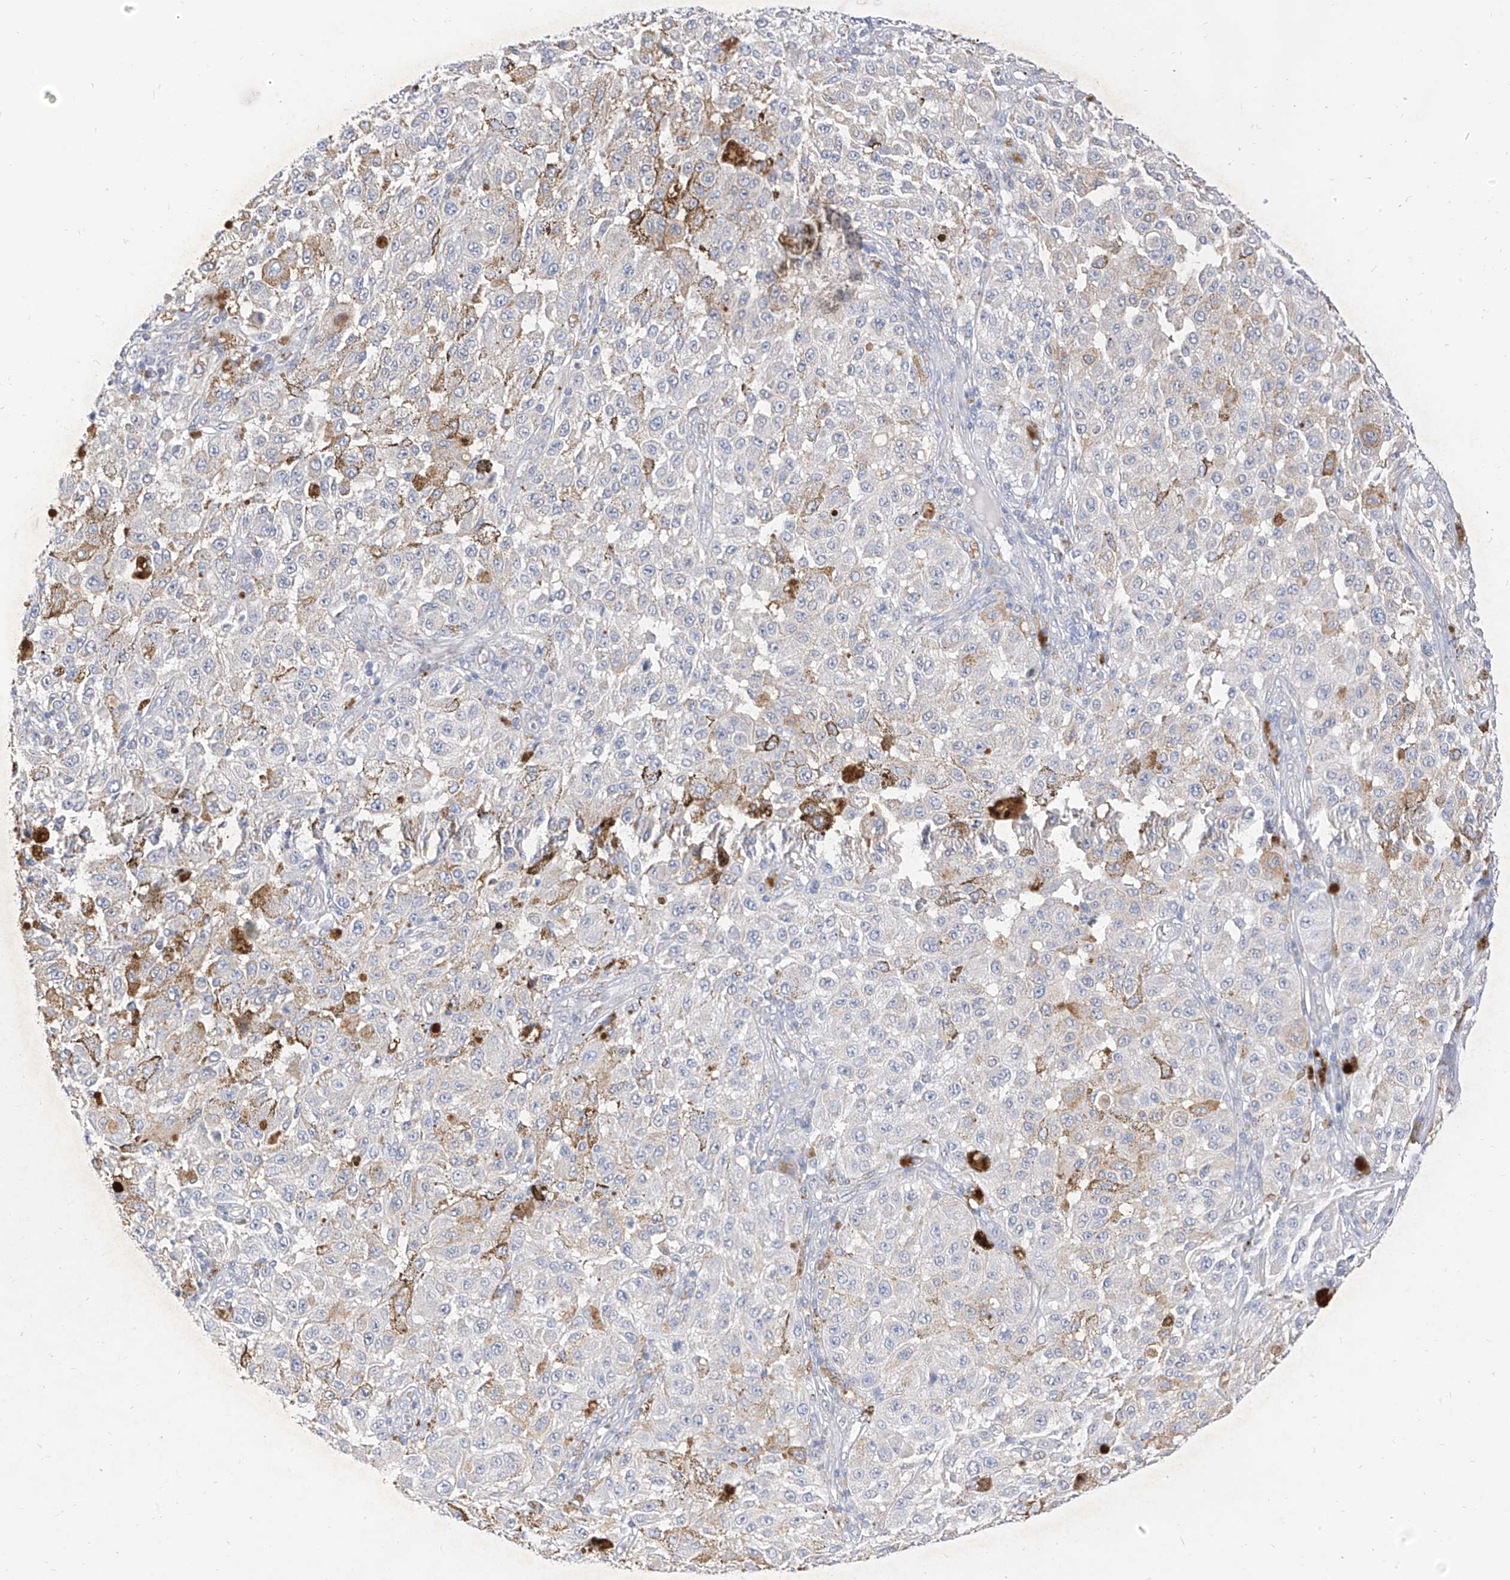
{"staining": {"intensity": "moderate", "quantity": "25%-75%", "location": "cytoplasmic/membranous"}, "tissue": "melanoma", "cell_type": "Tumor cells", "image_type": "cancer", "snomed": [{"axis": "morphology", "description": "Malignant melanoma, NOS"}, {"axis": "topography", "description": "Skin"}], "caption": "DAB immunohistochemical staining of human melanoma demonstrates moderate cytoplasmic/membranous protein positivity in approximately 25%-75% of tumor cells.", "gene": "RASA2", "patient": {"sex": "female", "age": 64}}